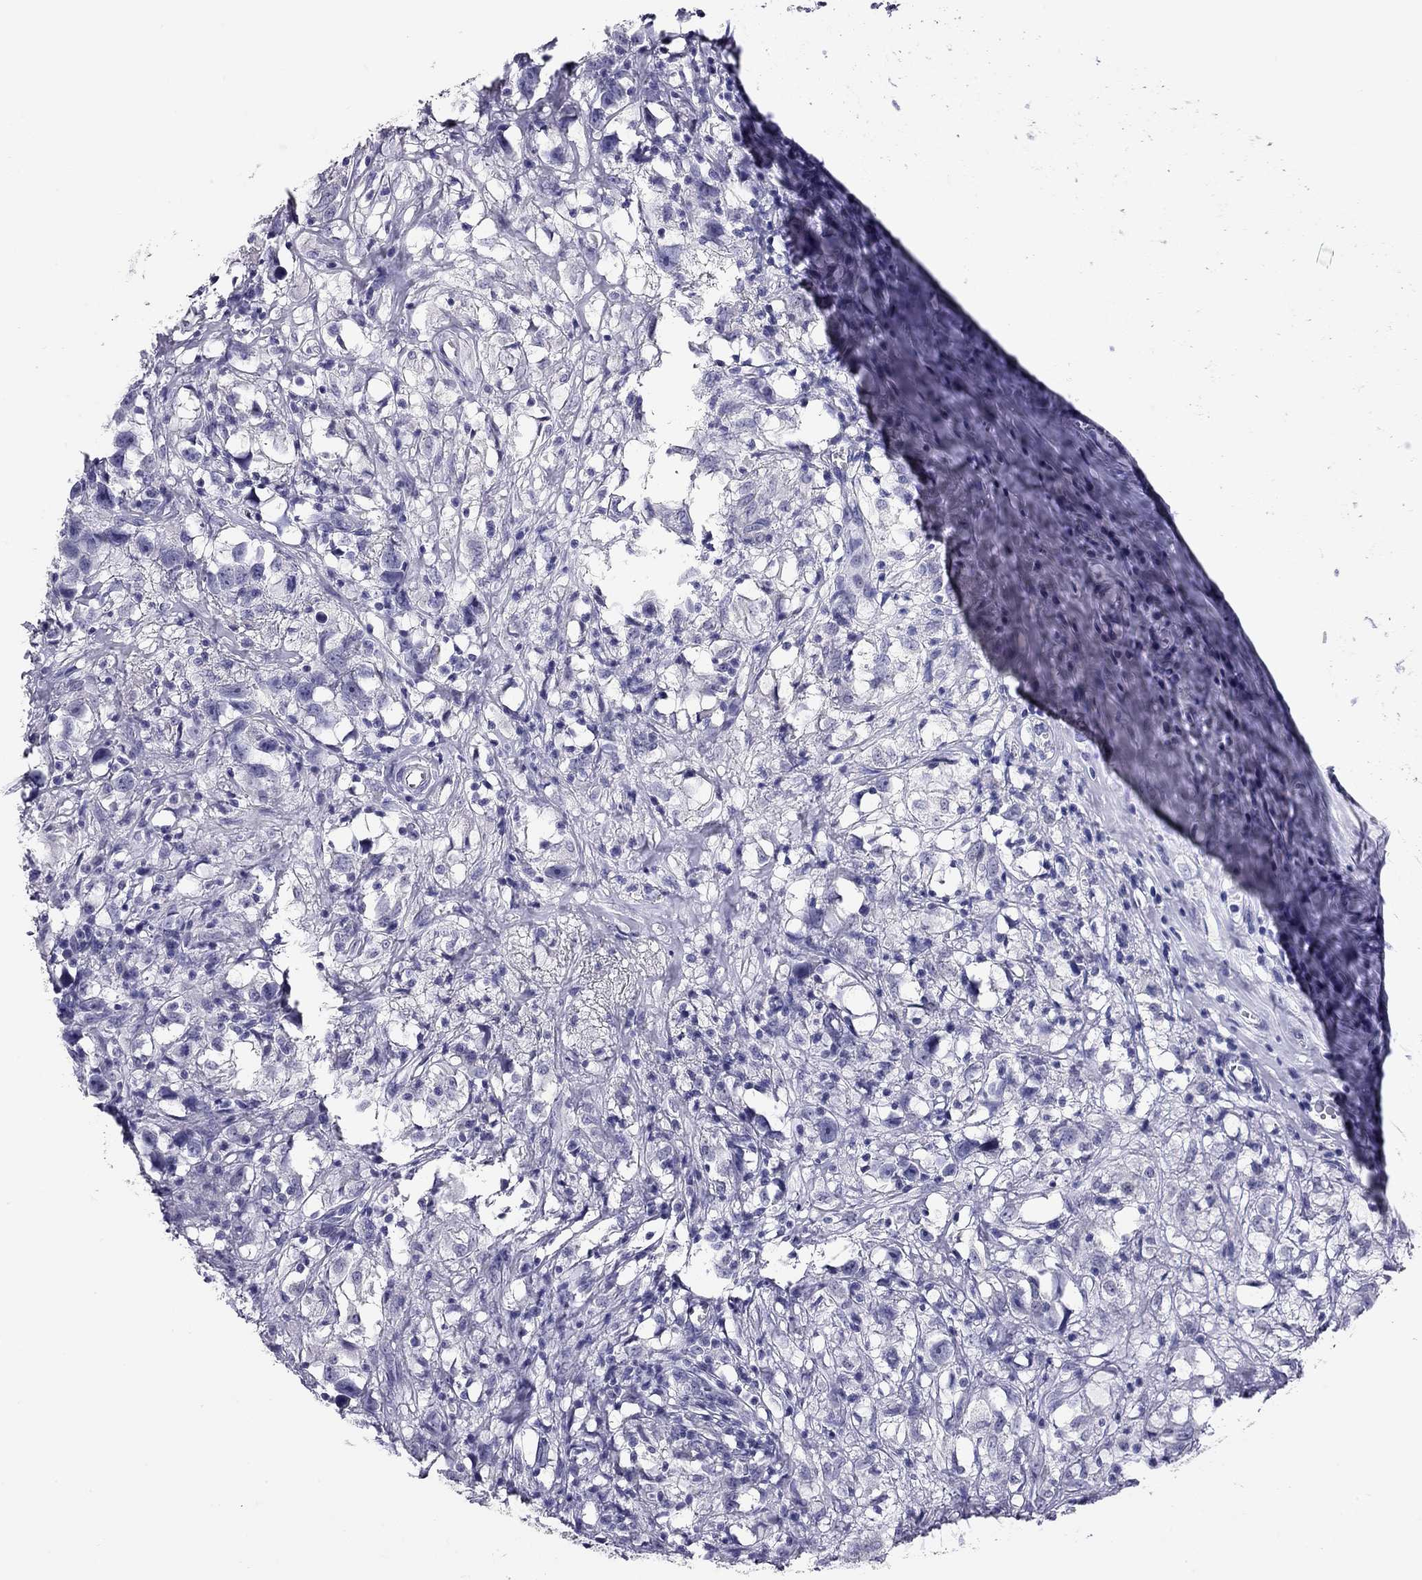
{"staining": {"intensity": "negative", "quantity": "none", "location": "none"}, "tissue": "testis cancer", "cell_type": "Tumor cells", "image_type": "cancer", "snomed": [{"axis": "morphology", "description": "Seminoma, NOS"}, {"axis": "topography", "description": "Testis"}], "caption": "High magnification brightfield microscopy of testis cancer (seminoma) stained with DAB (brown) and counterstained with hematoxylin (blue): tumor cells show no significant expression.", "gene": "IL17REL", "patient": {"sex": "male", "age": 49}}